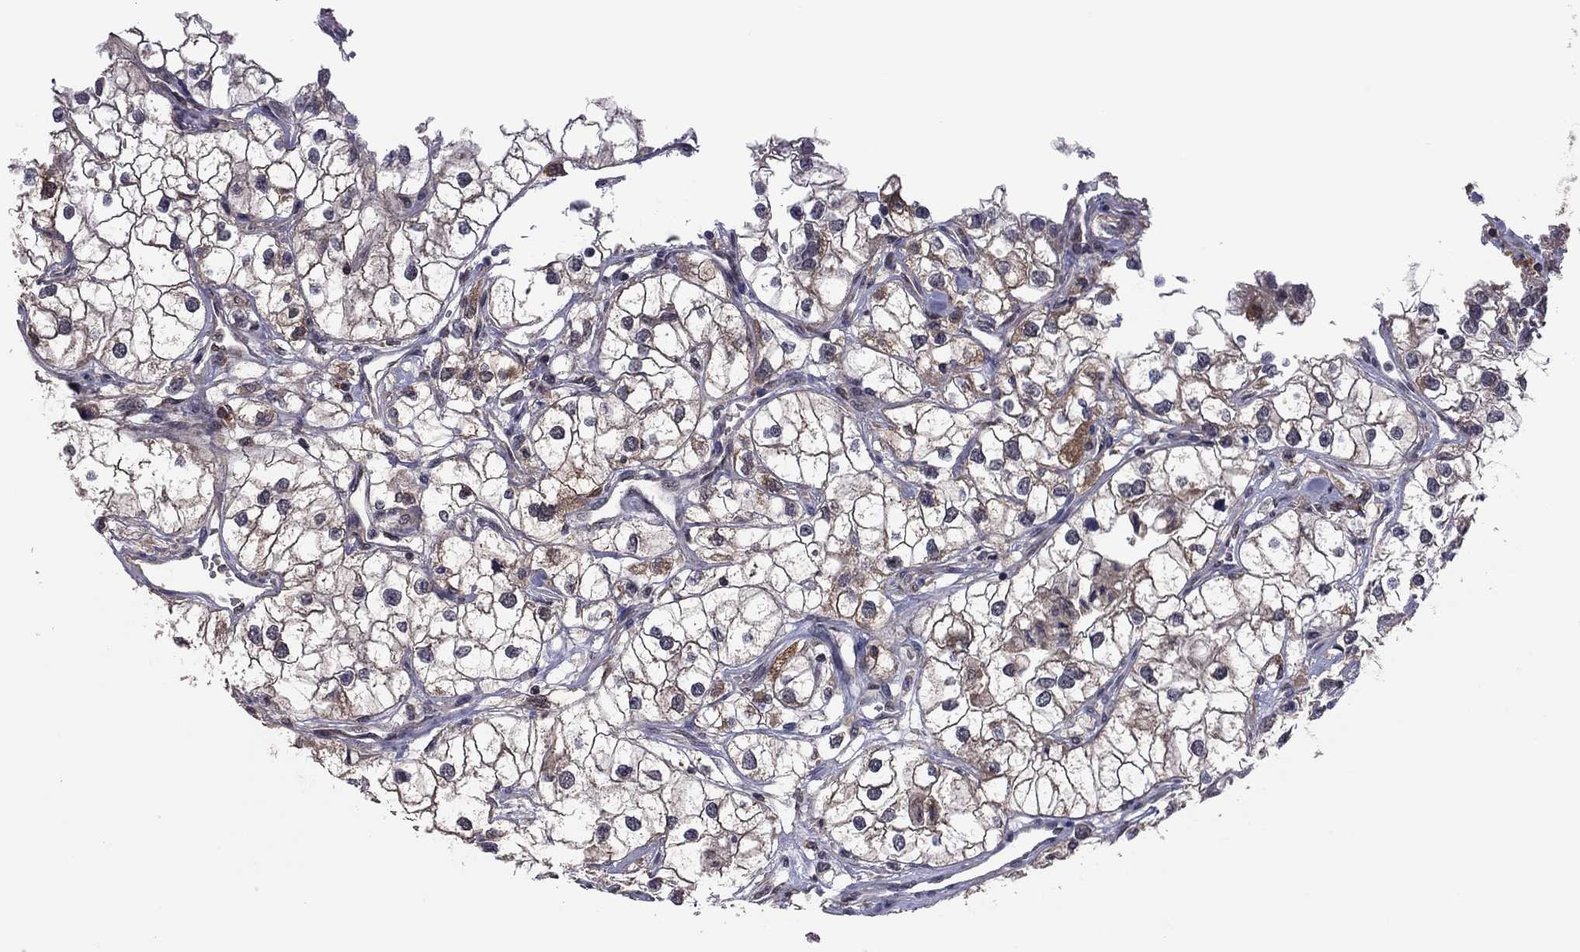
{"staining": {"intensity": "strong", "quantity": "25%-75%", "location": "cytoplasmic/membranous"}, "tissue": "renal cancer", "cell_type": "Tumor cells", "image_type": "cancer", "snomed": [{"axis": "morphology", "description": "Adenocarcinoma, NOS"}, {"axis": "topography", "description": "Kidney"}], "caption": "A brown stain highlights strong cytoplasmic/membranous positivity of a protein in human renal adenocarcinoma tumor cells. Nuclei are stained in blue.", "gene": "GPAA1", "patient": {"sex": "male", "age": 59}}